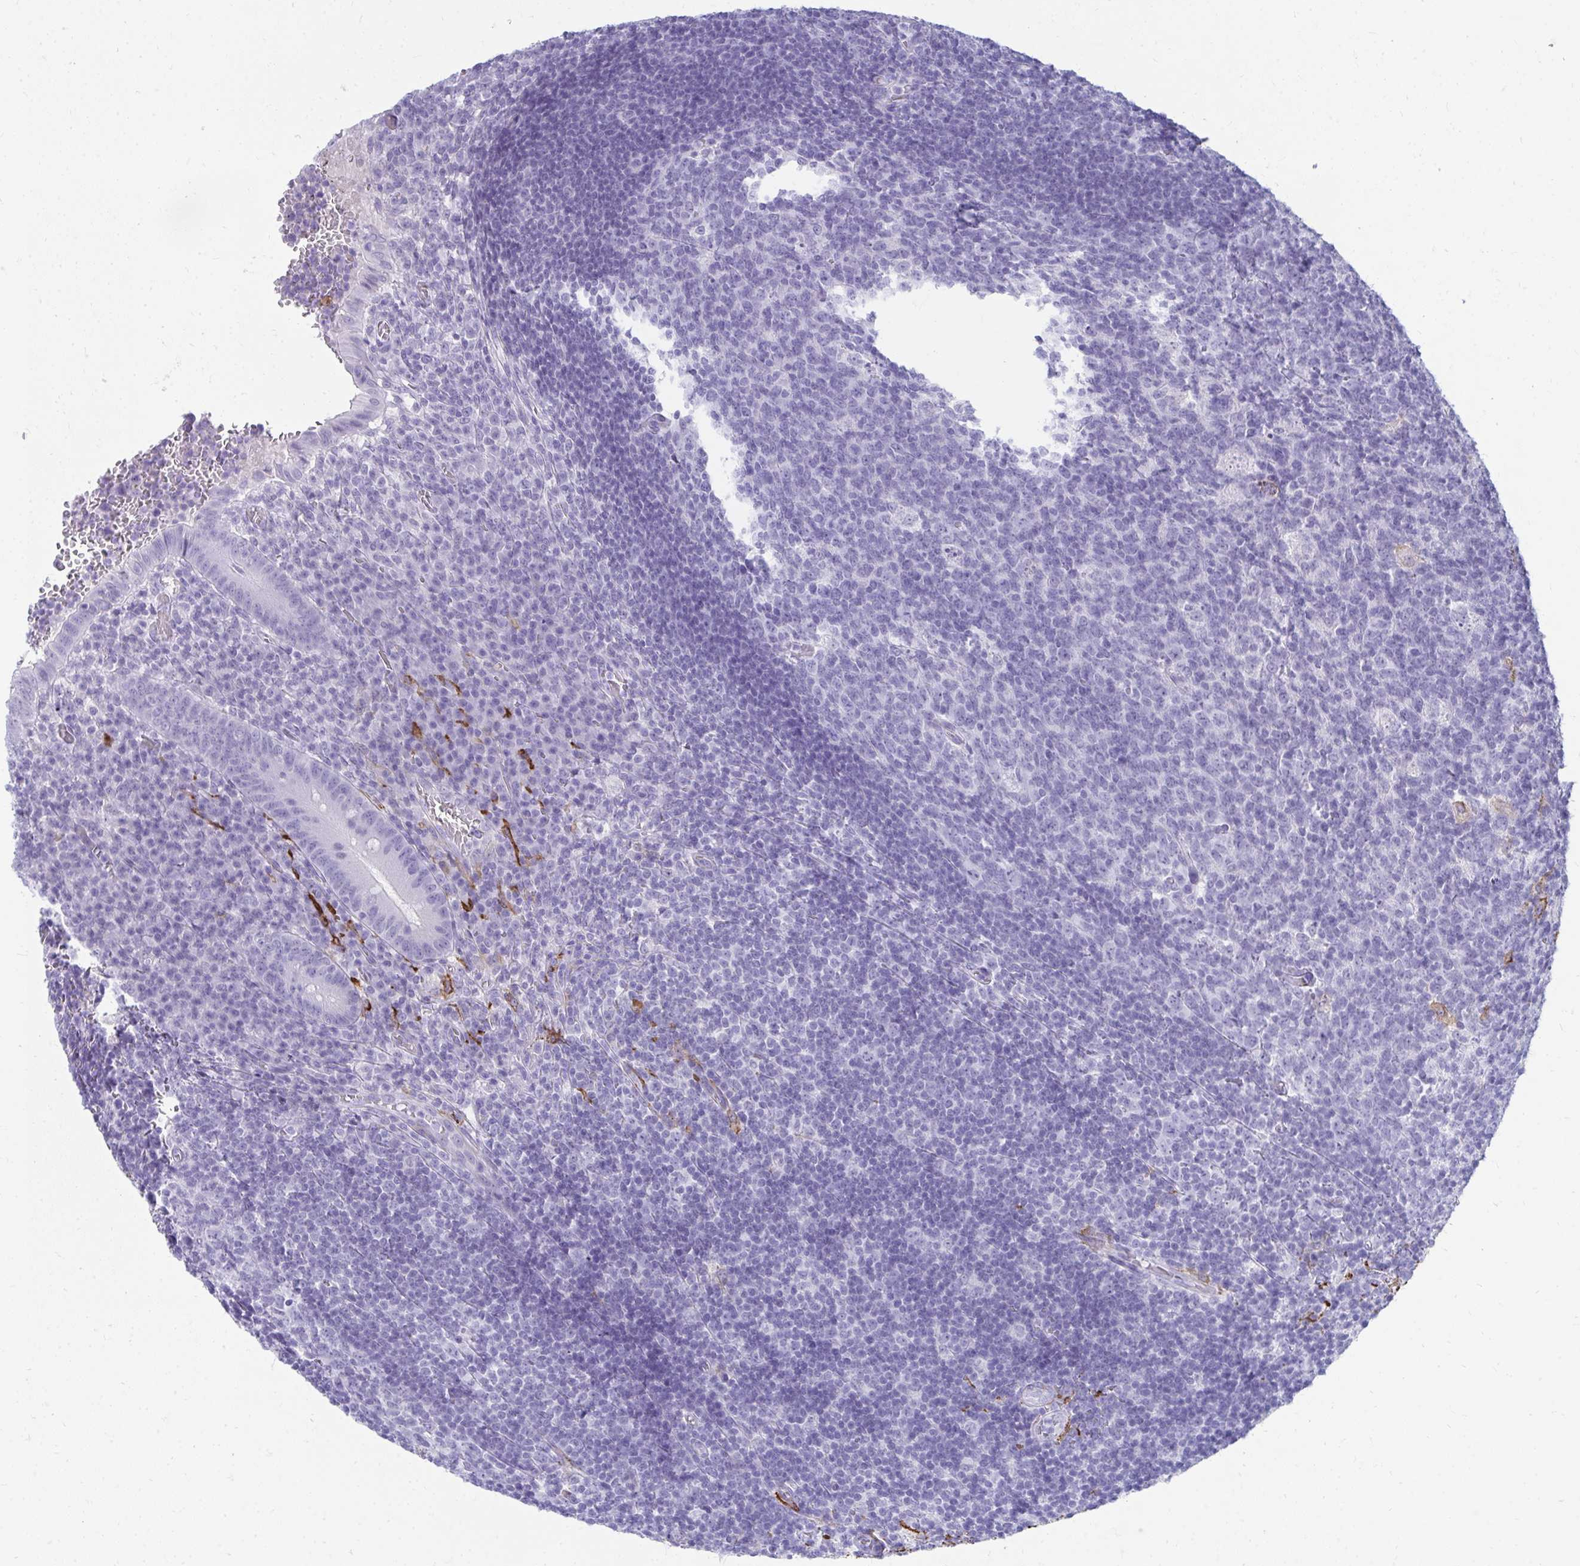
{"staining": {"intensity": "negative", "quantity": "none", "location": "none"}, "tissue": "appendix", "cell_type": "Glandular cells", "image_type": "normal", "snomed": [{"axis": "morphology", "description": "Normal tissue, NOS"}, {"axis": "topography", "description": "Appendix"}], "caption": "The immunohistochemistry (IHC) histopathology image has no significant positivity in glandular cells of appendix.", "gene": "CD163", "patient": {"sex": "male", "age": 18}}